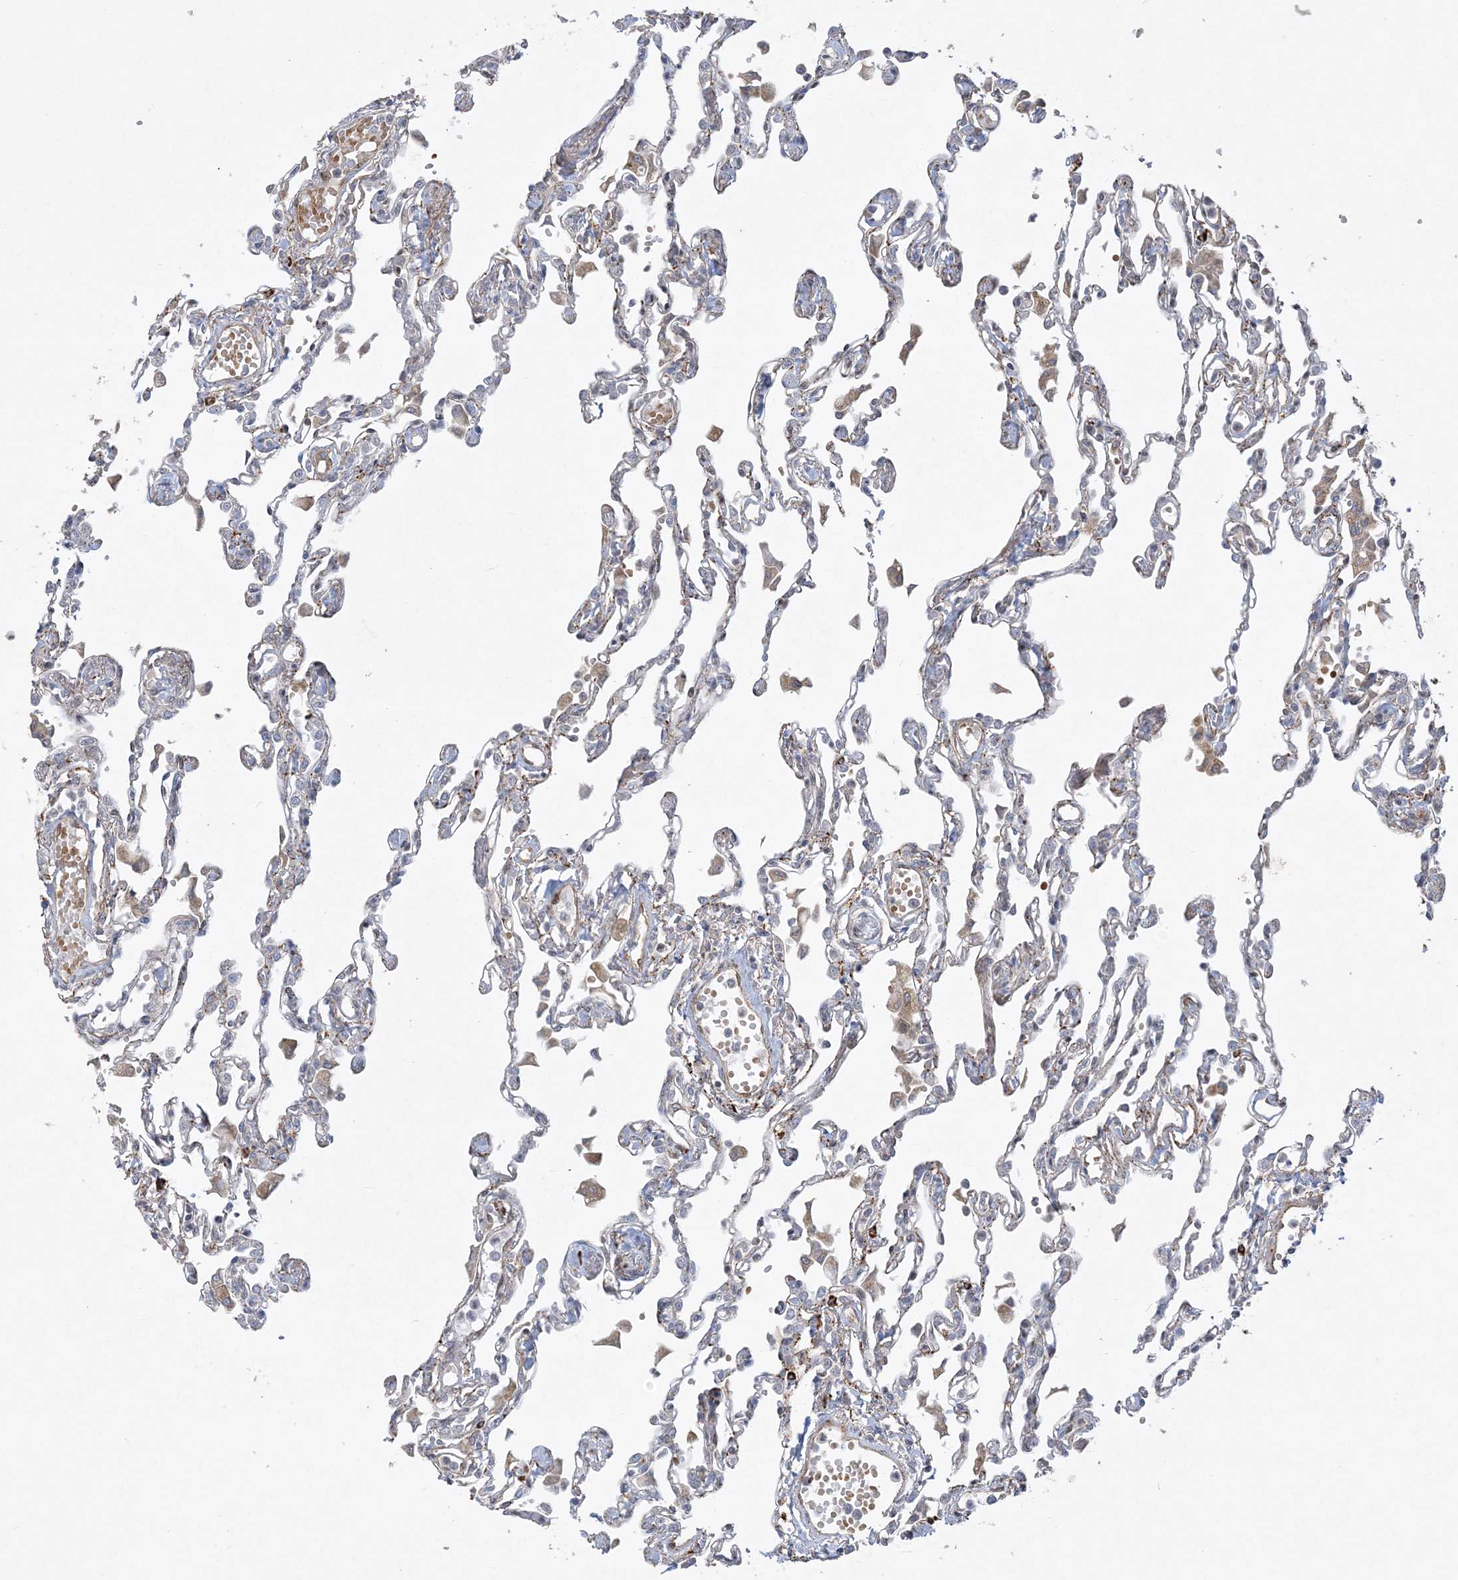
{"staining": {"intensity": "negative", "quantity": "none", "location": "none"}, "tissue": "lung", "cell_type": "Alveolar cells", "image_type": "normal", "snomed": [{"axis": "morphology", "description": "Normal tissue, NOS"}, {"axis": "topography", "description": "Bronchus"}, {"axis": "topography", "description": "Lung"}], "caption": "Immunohistochemical staining of normal lung shows no significant staining in alveolar cells. The staining is performed using DAB (3,3'-diaminobenzidine) brown chromogen with nuclei counter-stained in using hematoxylin.", "gene": "INPP1", "patient": {"sex": "female", "age": 49}}